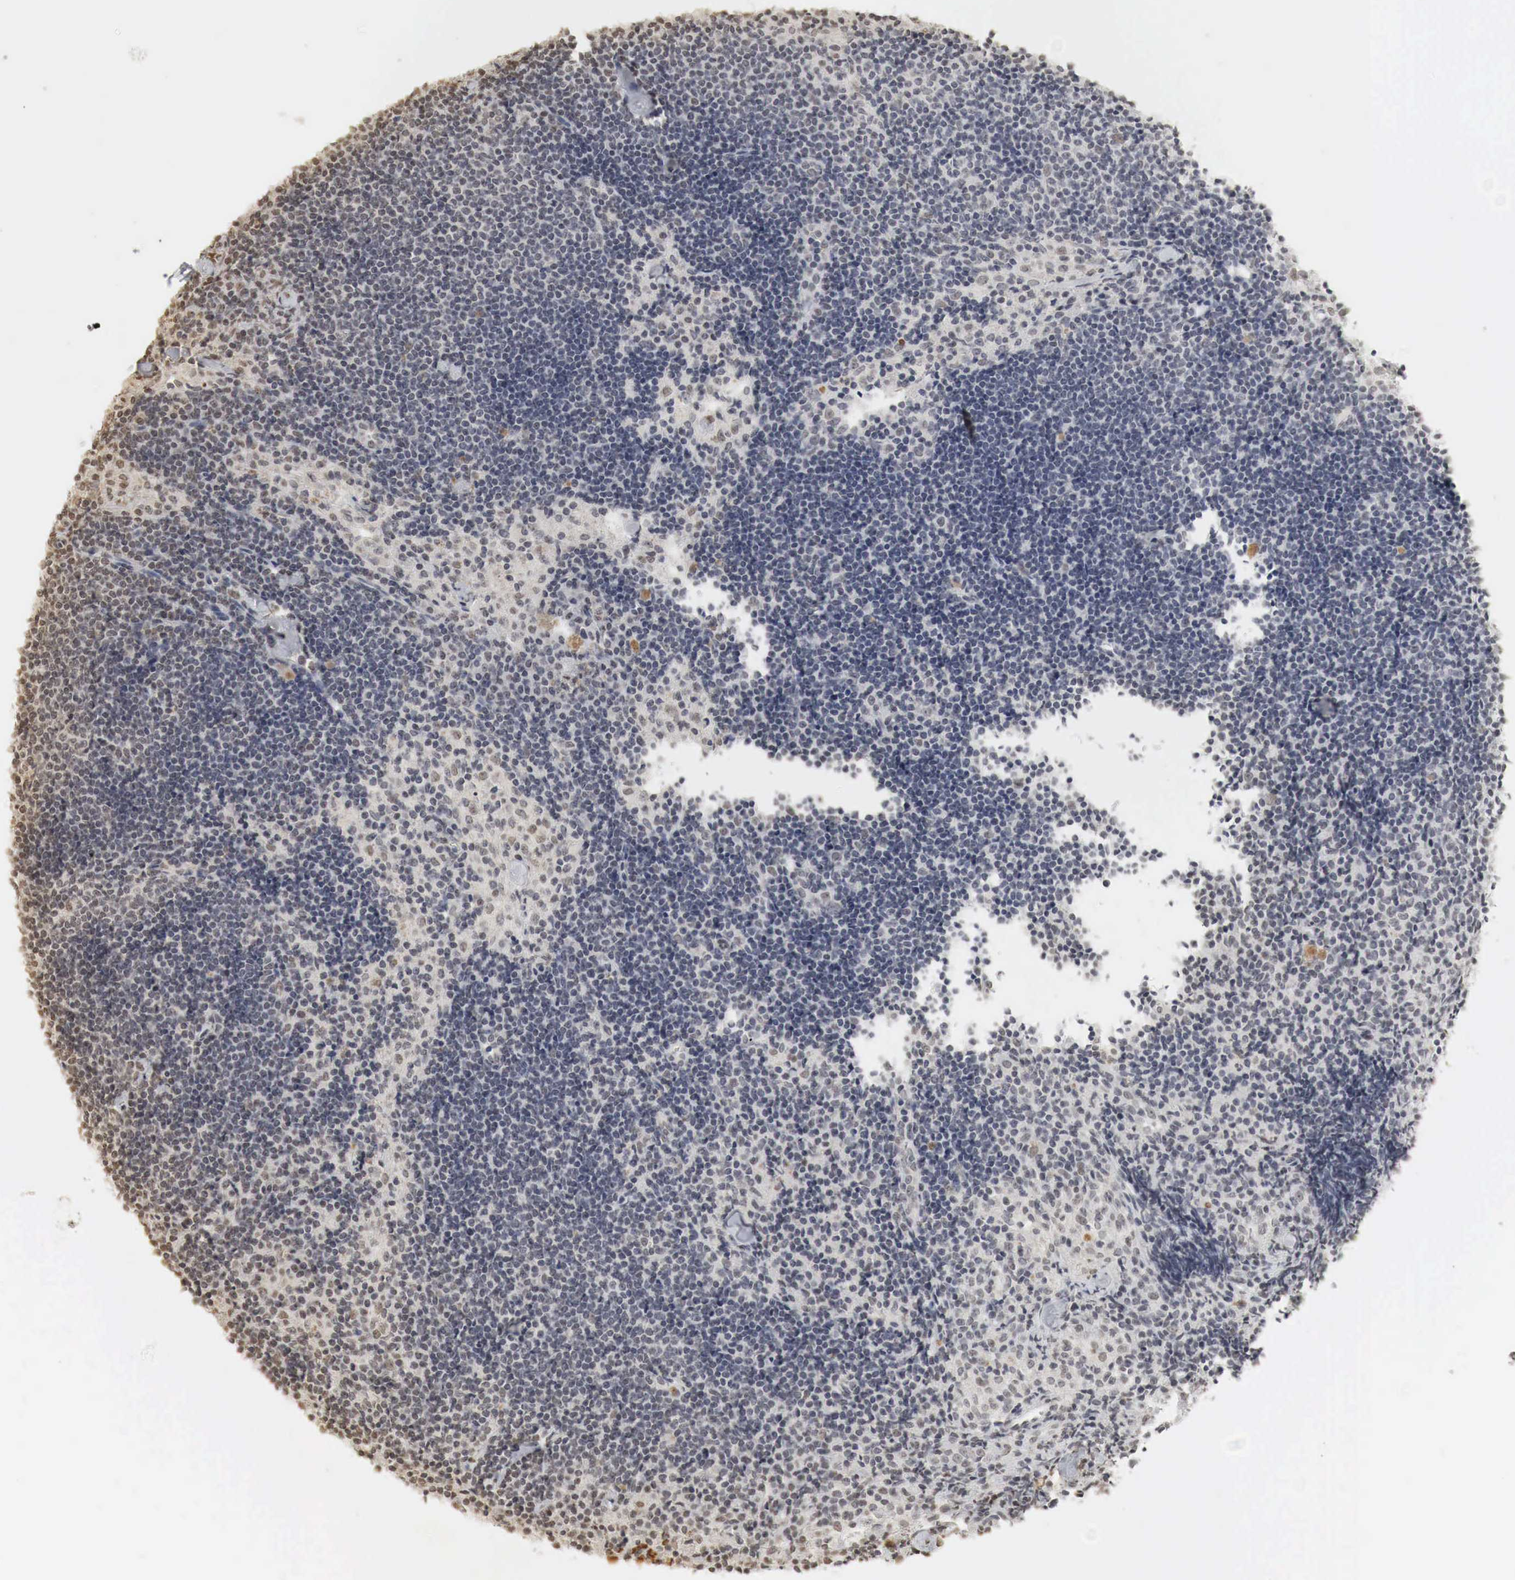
{"staining": {"intensity": "weak", "quantity": "25%-75%", "location": "cytoplasmic/membranous,nuclear"}, "tissue": "lymph node", "cell_type": "Germinal center cells", "image_type": "normal", "snomed": [{"axis": "morphology", "description": "Normal tissue, NOS"}, {"axis": "topography", "description": "Lymph node"}], "caption": "Lymph node stained with a brown dye reveals weak cytoplasmic/membranous,nuclear positive expression in about 25%-75% of germinal center cells.", "gene": "ERBB4", "patient": {"sex": "female", "age": 35}}